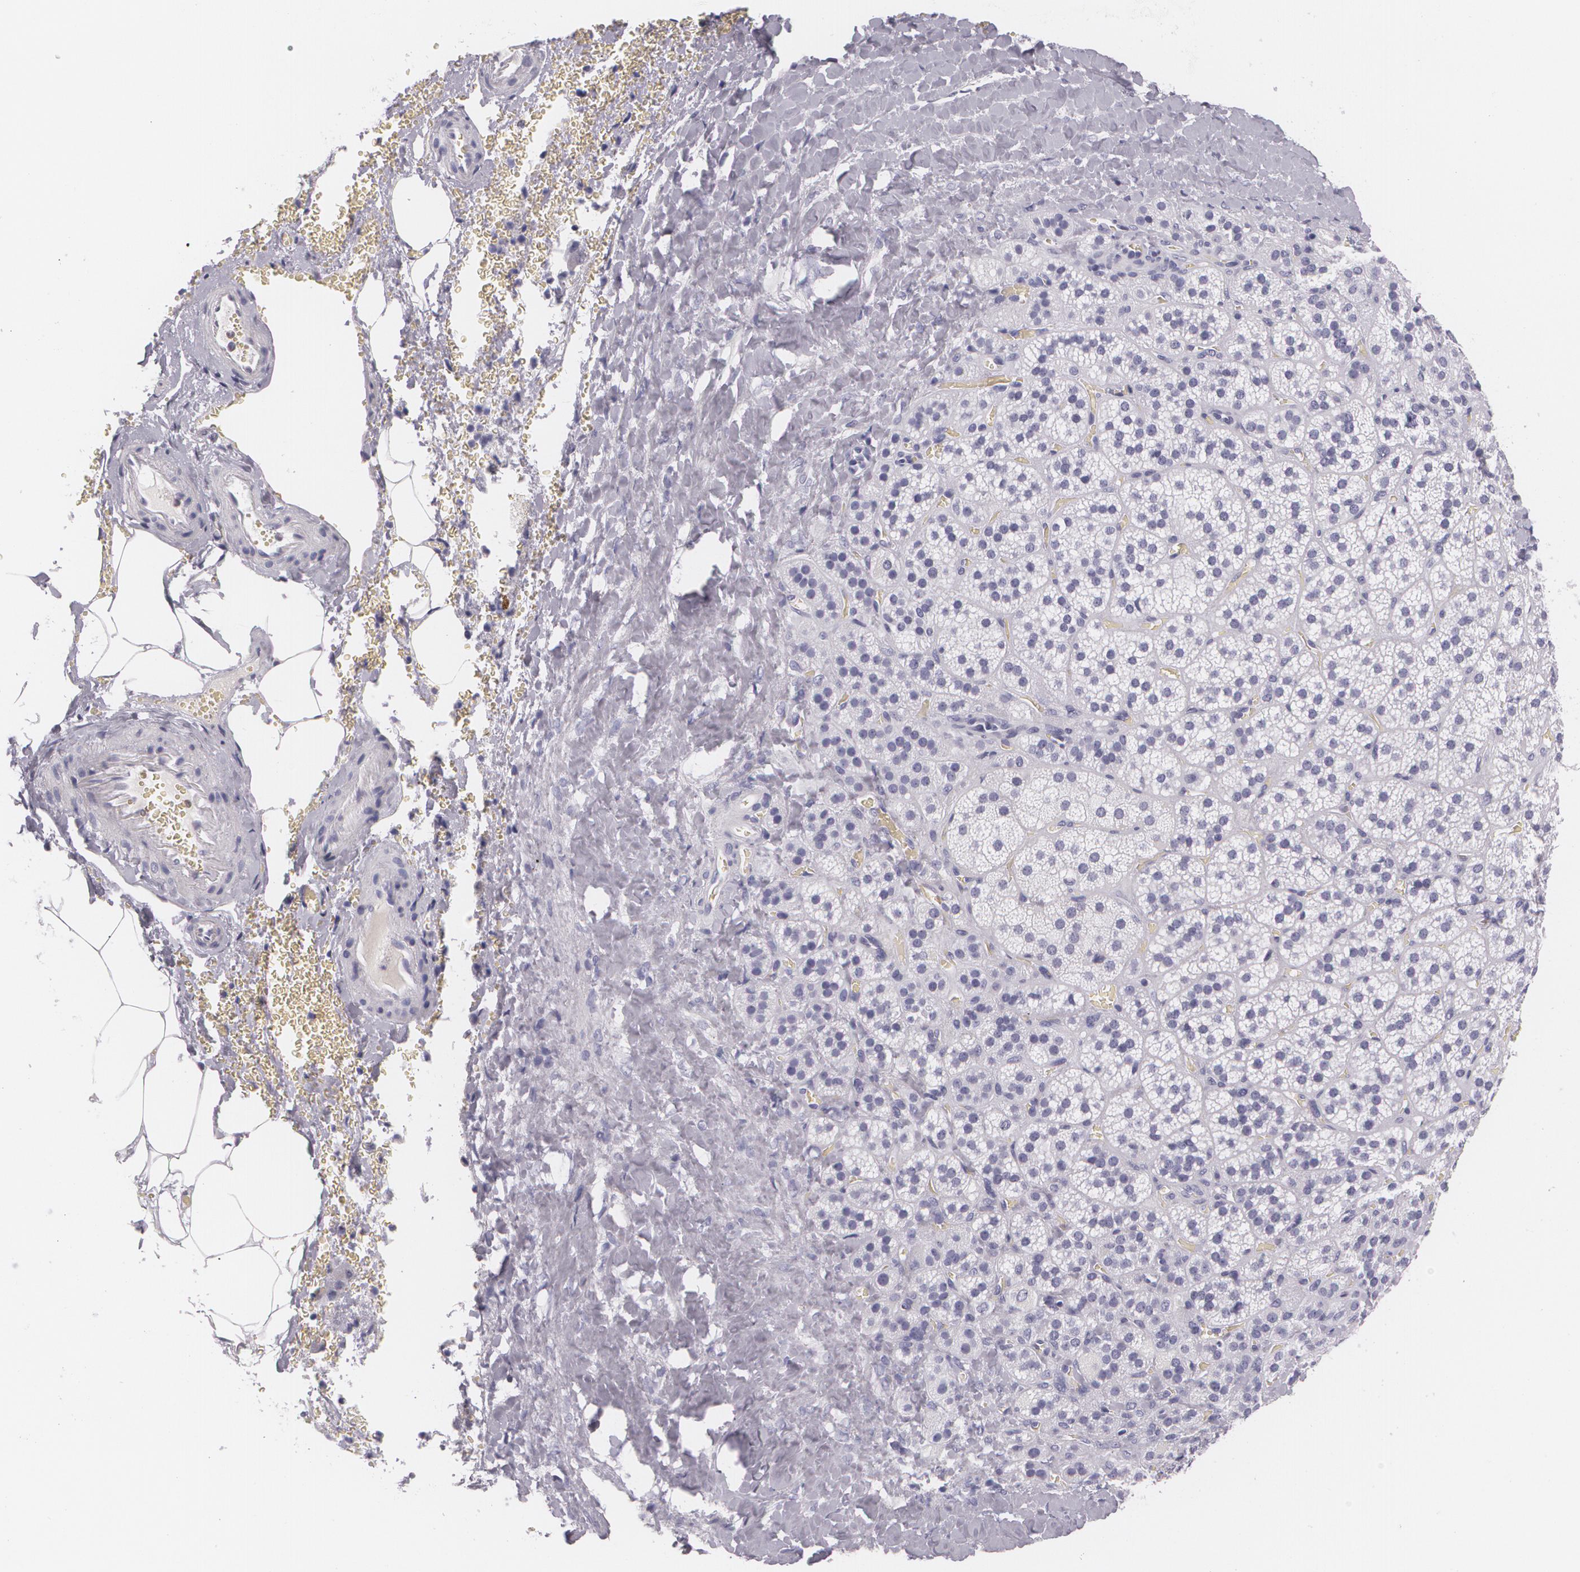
{"staining": {"intensity": "negative", "quantity": "none", "location": "none"}, "tissue": "adrenal gland", "cell_type": "Glandular cells", "image_type": "normal", "snomed": [{"axis": "morphology", "description": "Normal tissue, NOS"}, {"axis": "topography", "description": "Adrenal gland"}], "caption": "DAB immunohistochemical staining of normal adrenal gland displays no significant staining in glandular cells. (Stains: DAB immunohistochemistry (IHC) with hematoxylin counter stain, Microscopy: brightfield microscopy at high magnification).", "gene": "DLG4", "patient": {"sex": "female", "age": 71}}